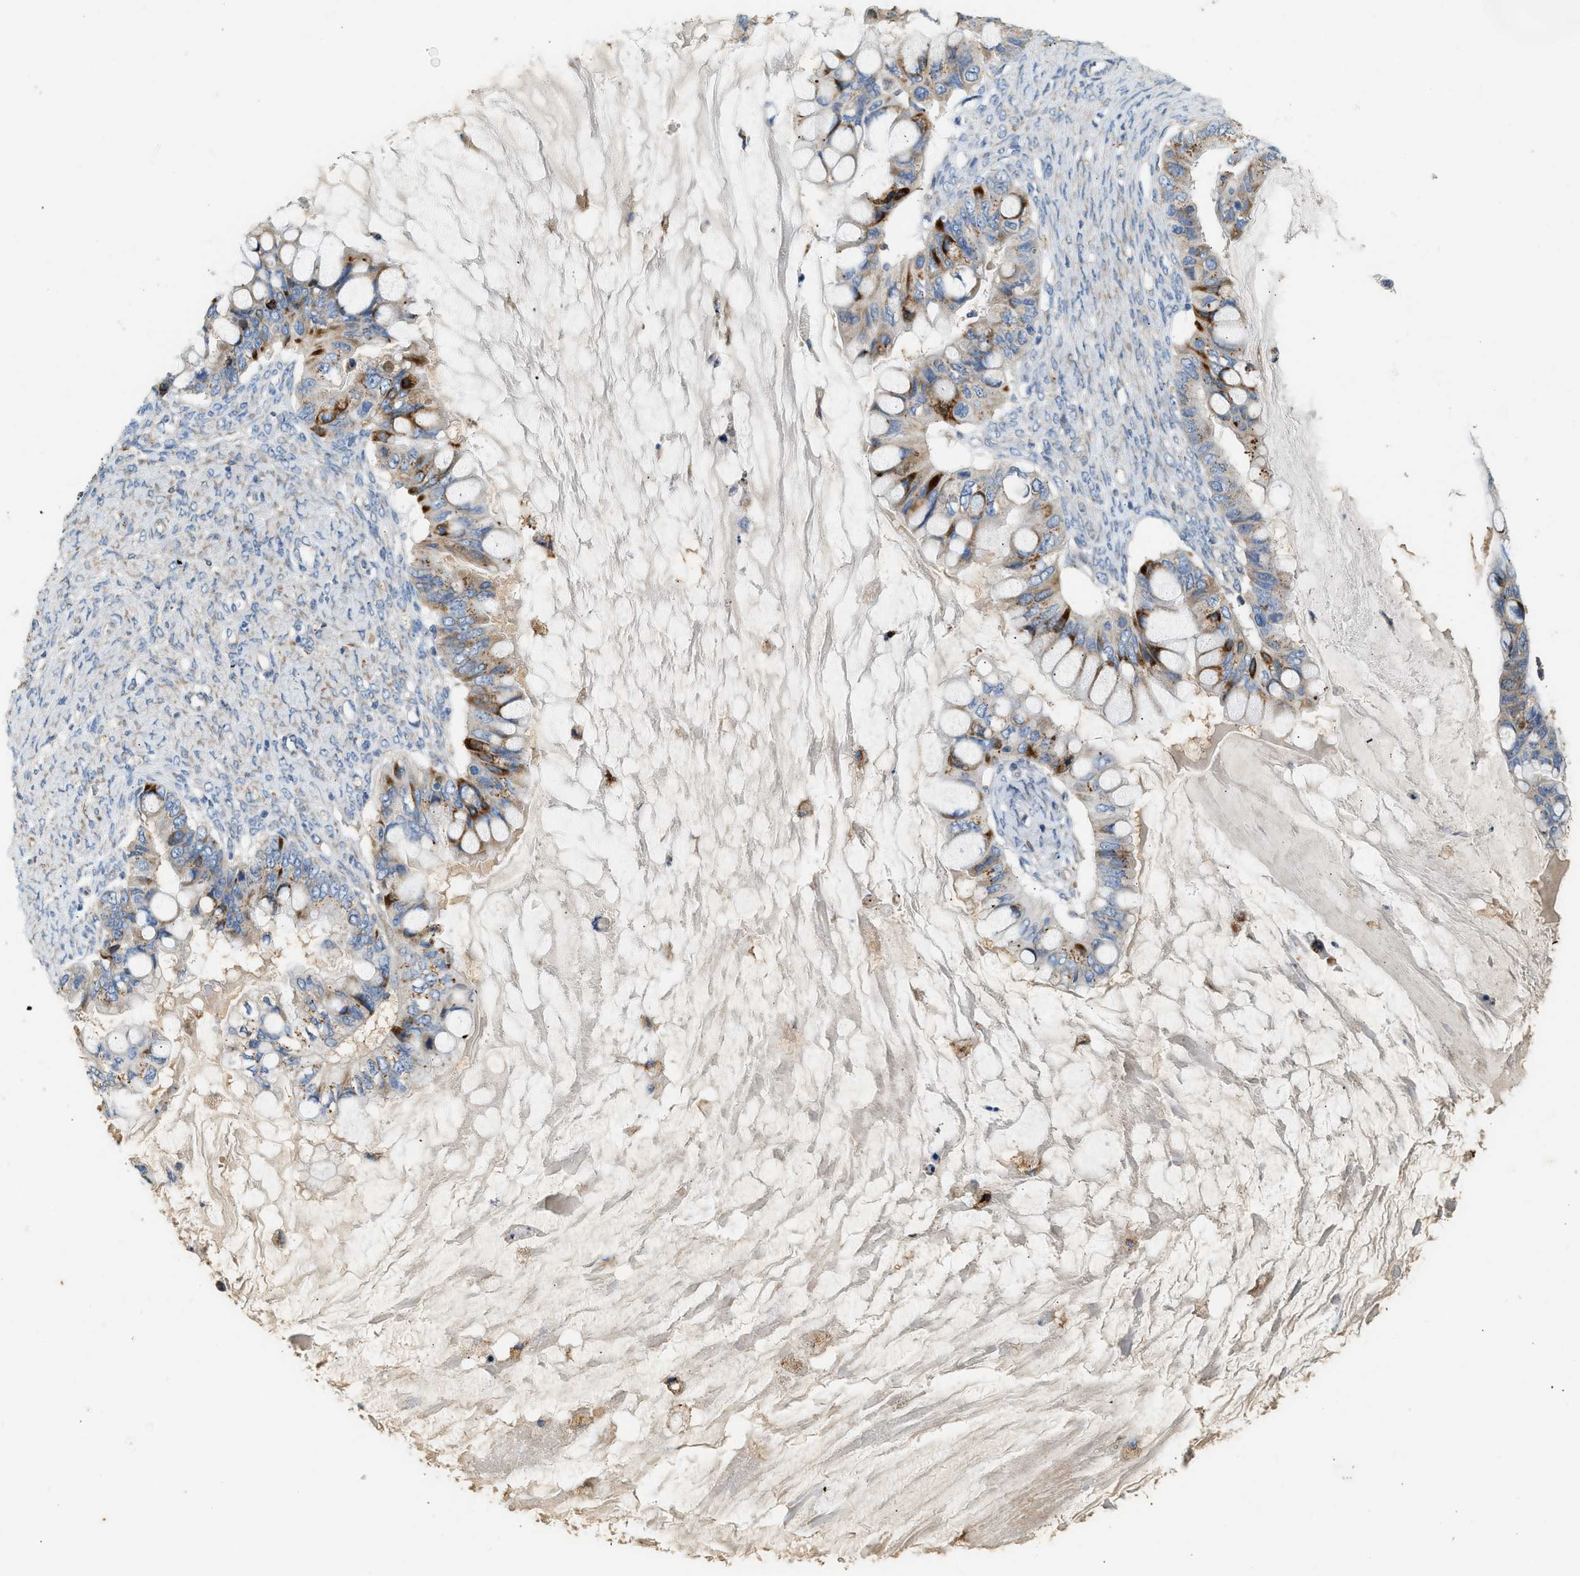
{"staining": {"intensity": "moderate", "quantity": ">75%", "location": "cytoplasmic/membranous"}, "tissue": "ovarian cancer", "cell_type": "Tumor cells", "image_type": "cancer", "snomed": [{"axis": "morphology", "description": "Cystadenocarcinoma, mucinous, NOS"}, {"axis": "topography", "description": "Ovary"}], "caption": "A high-resolution histopathology image shows IHC staining of ovarian cancer, which demonstrates moderate cytoplasmic/membranous positivity in about >75% of tumor cells.", "gene": "CTSB", "patient": {"sex": "female", "age": 80}}